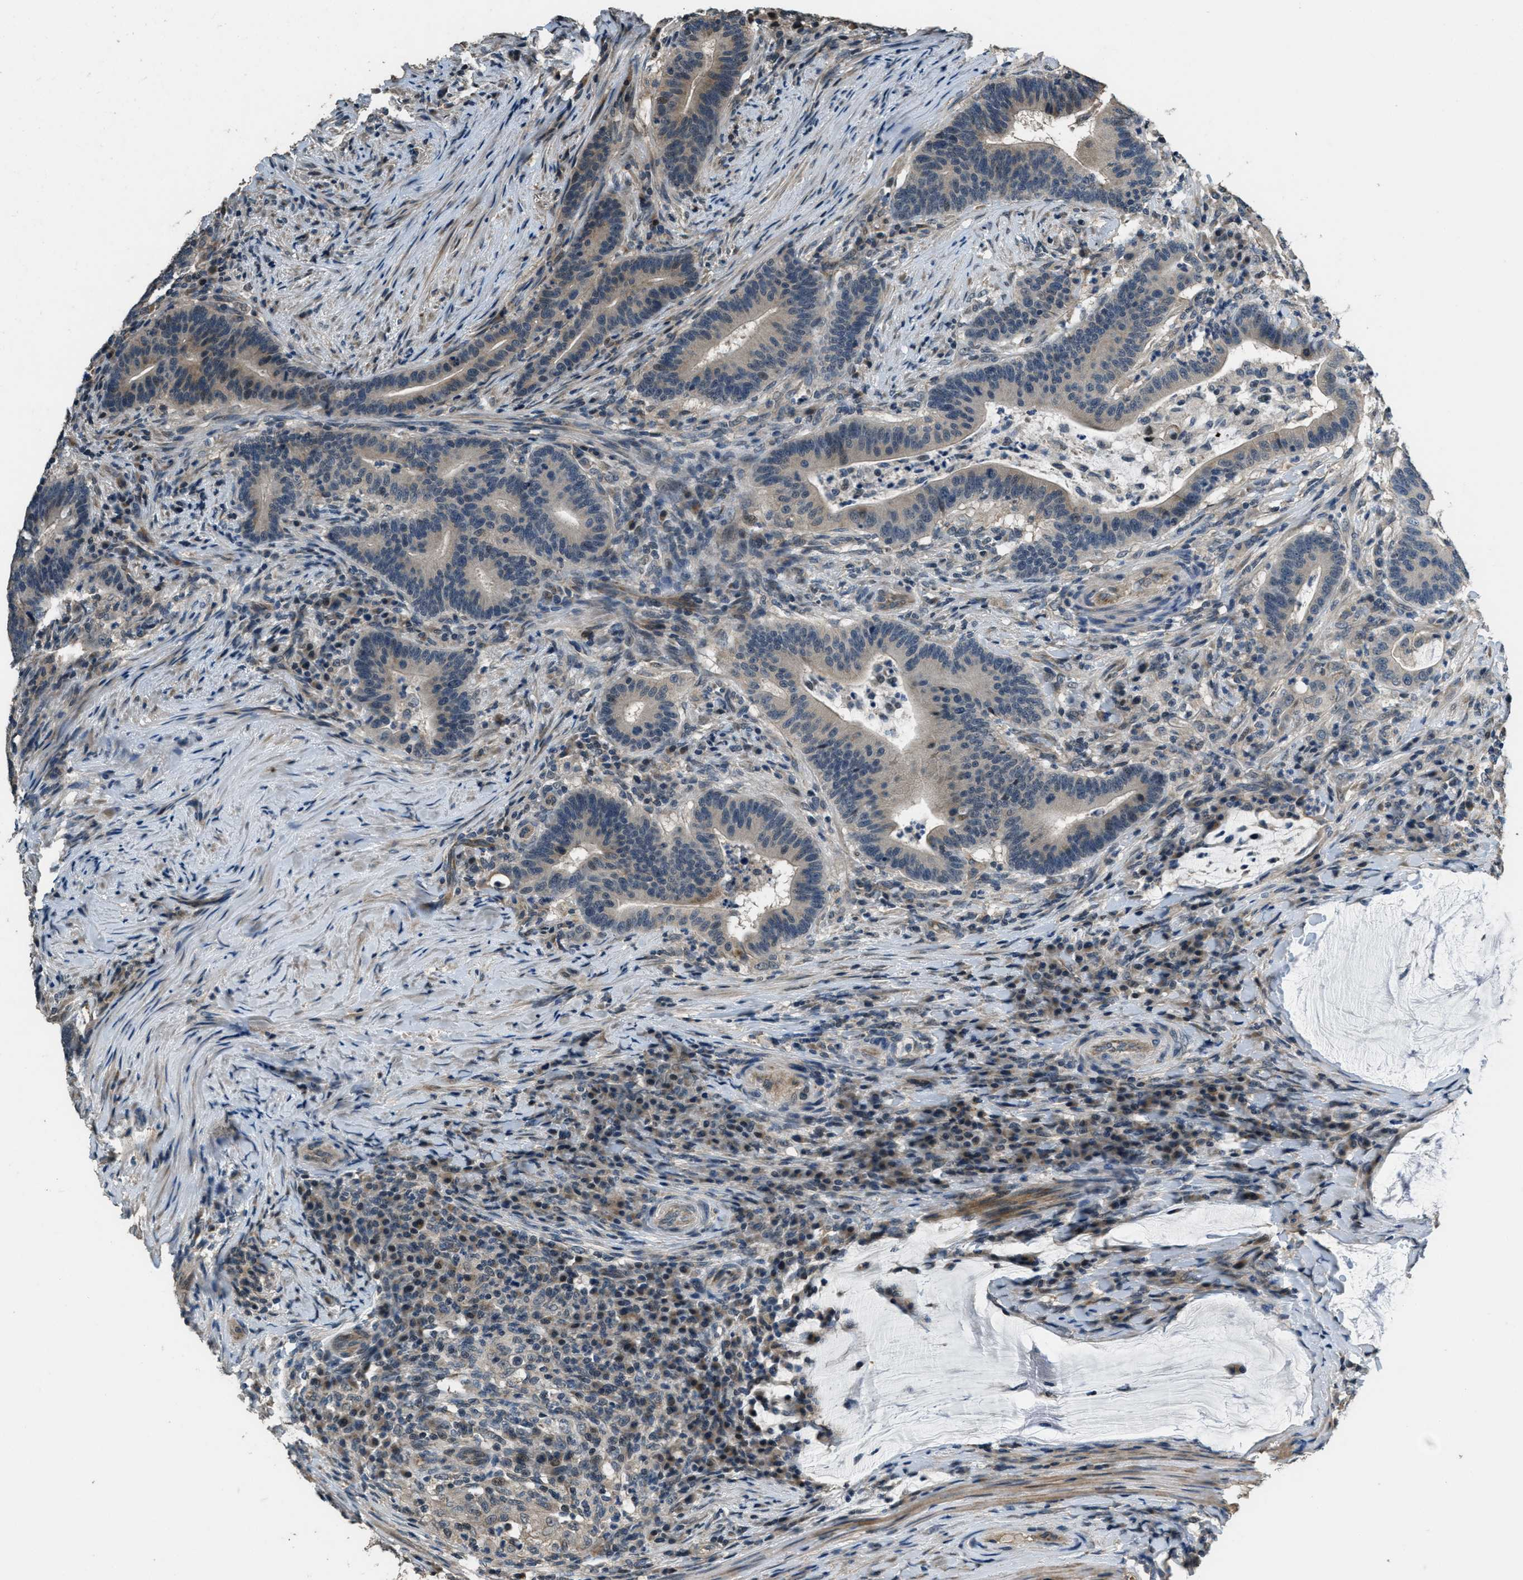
{"staining": {"intensity": "weak", "quantity": "<25%", "location": "cytoplasmic/membranous,nuclear"}, "tissue": "colorectal cancer", "cell_type": "Tumor cells", "image_type": "cancer", "snomed": [{"axis": "morphology", "description": "Normal tissue, NOS"}, {"axis": "morphology", "description": "Adenocarcinoma, NOS"}, {"axis": "topography", "description": "Colon"}], "caption": "Immunohistochemistry photomicrograph of colorectal cancer stained for a protein (brown), which demonstrates no staining in tumor cells. The staining was performed using DAB (3,3'-diaminobenzidine) to visualize the protein expression in brown, while the nuclei were stained in blue with hematoxylin (Magnification: 20x).", "gene": "NAT1", "patient": {"sex": "female", "age": 66}}